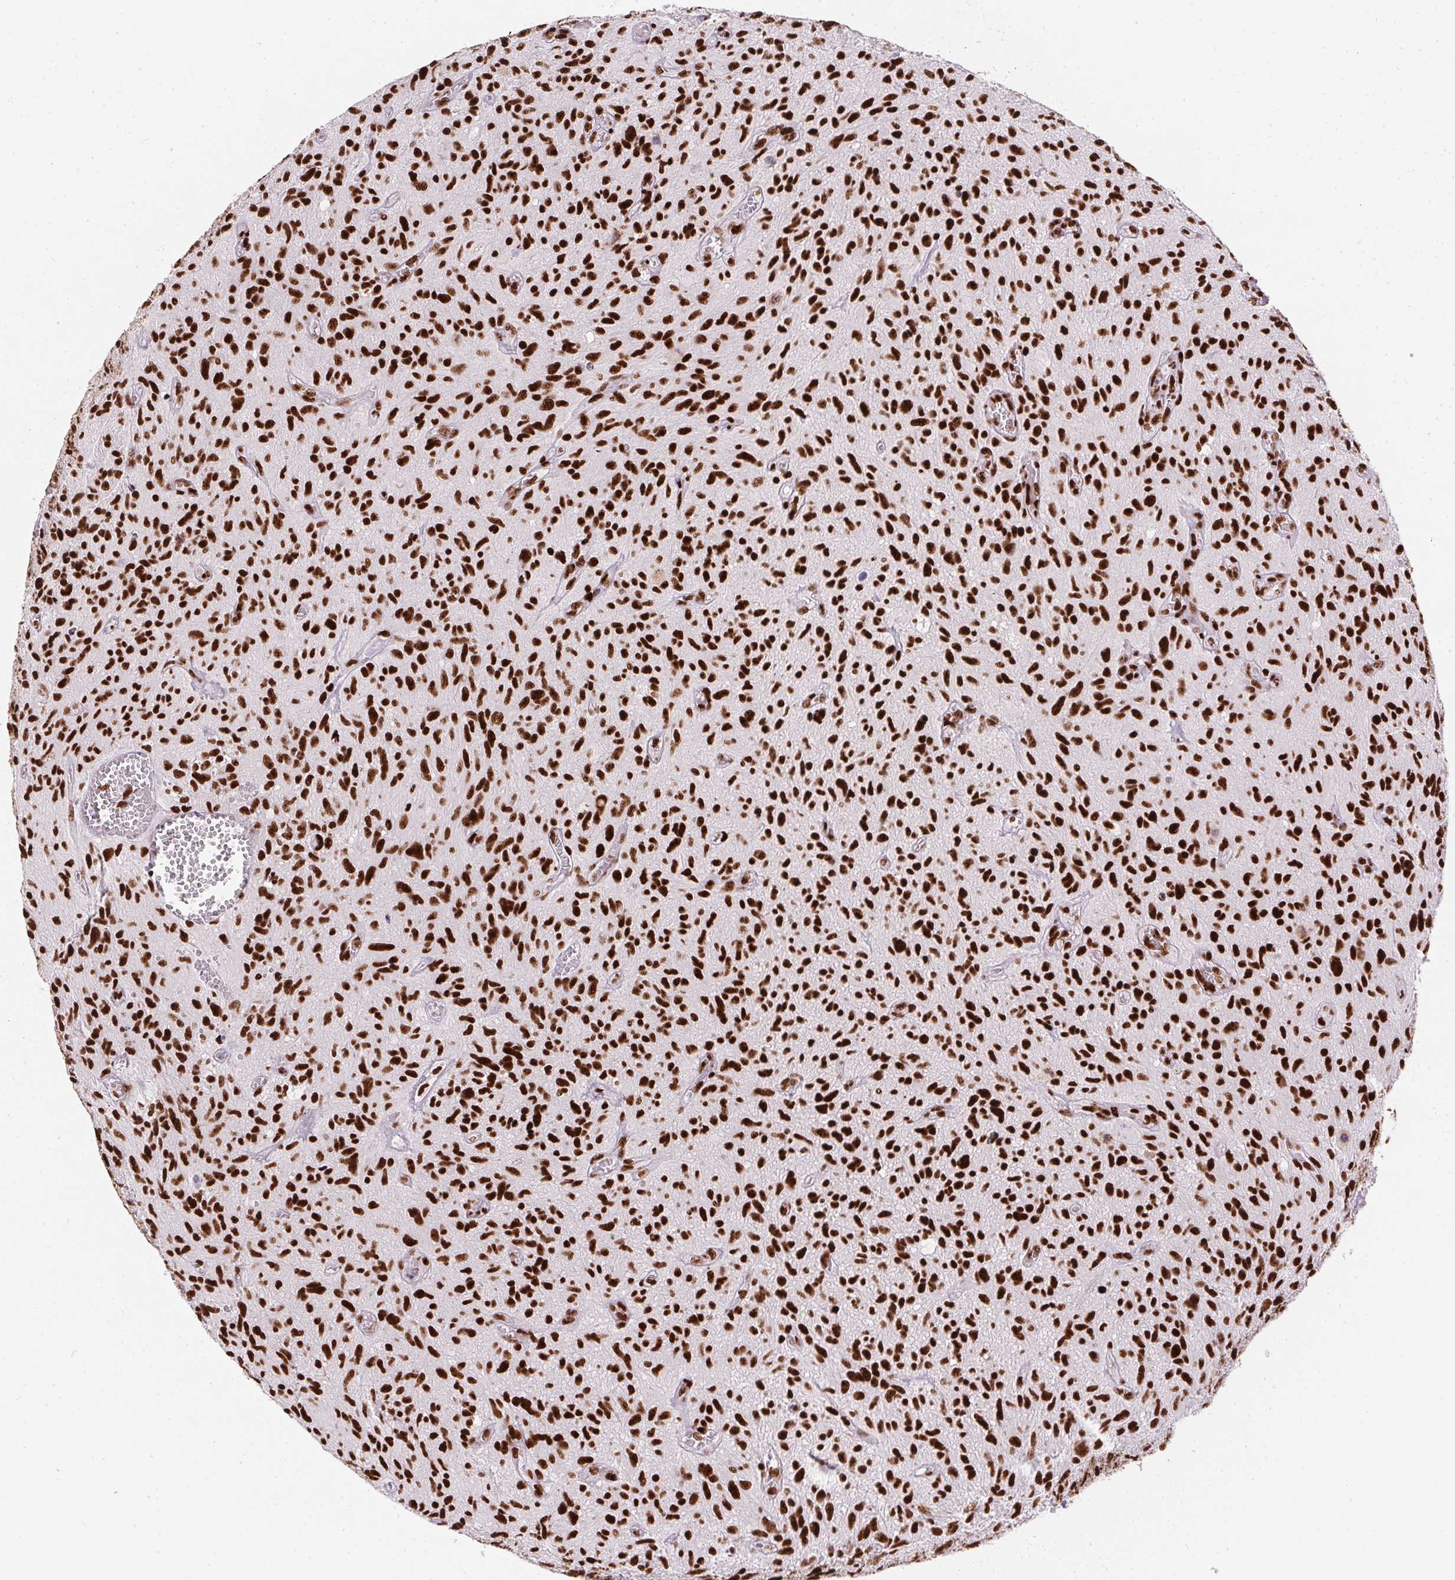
{"staining": {"intensity": "strong", "quantity": ">75%", "location": "nuclear"}, "tissue": "glioma", "cell_type": "Tumor cells", "image_type": "cancer", "snomed": [{"axis": "morphology", "description": "Glioma, malignant, High grade"}, {"axis": "topography", "description": "Brain"}], "caption": "High-grade glioma (malignant) stained for a protein demonstrates strong nuclear positivity in tumor cells.", "gene": "PAGE3", "patient": {"sex": "male", "age": 75}}